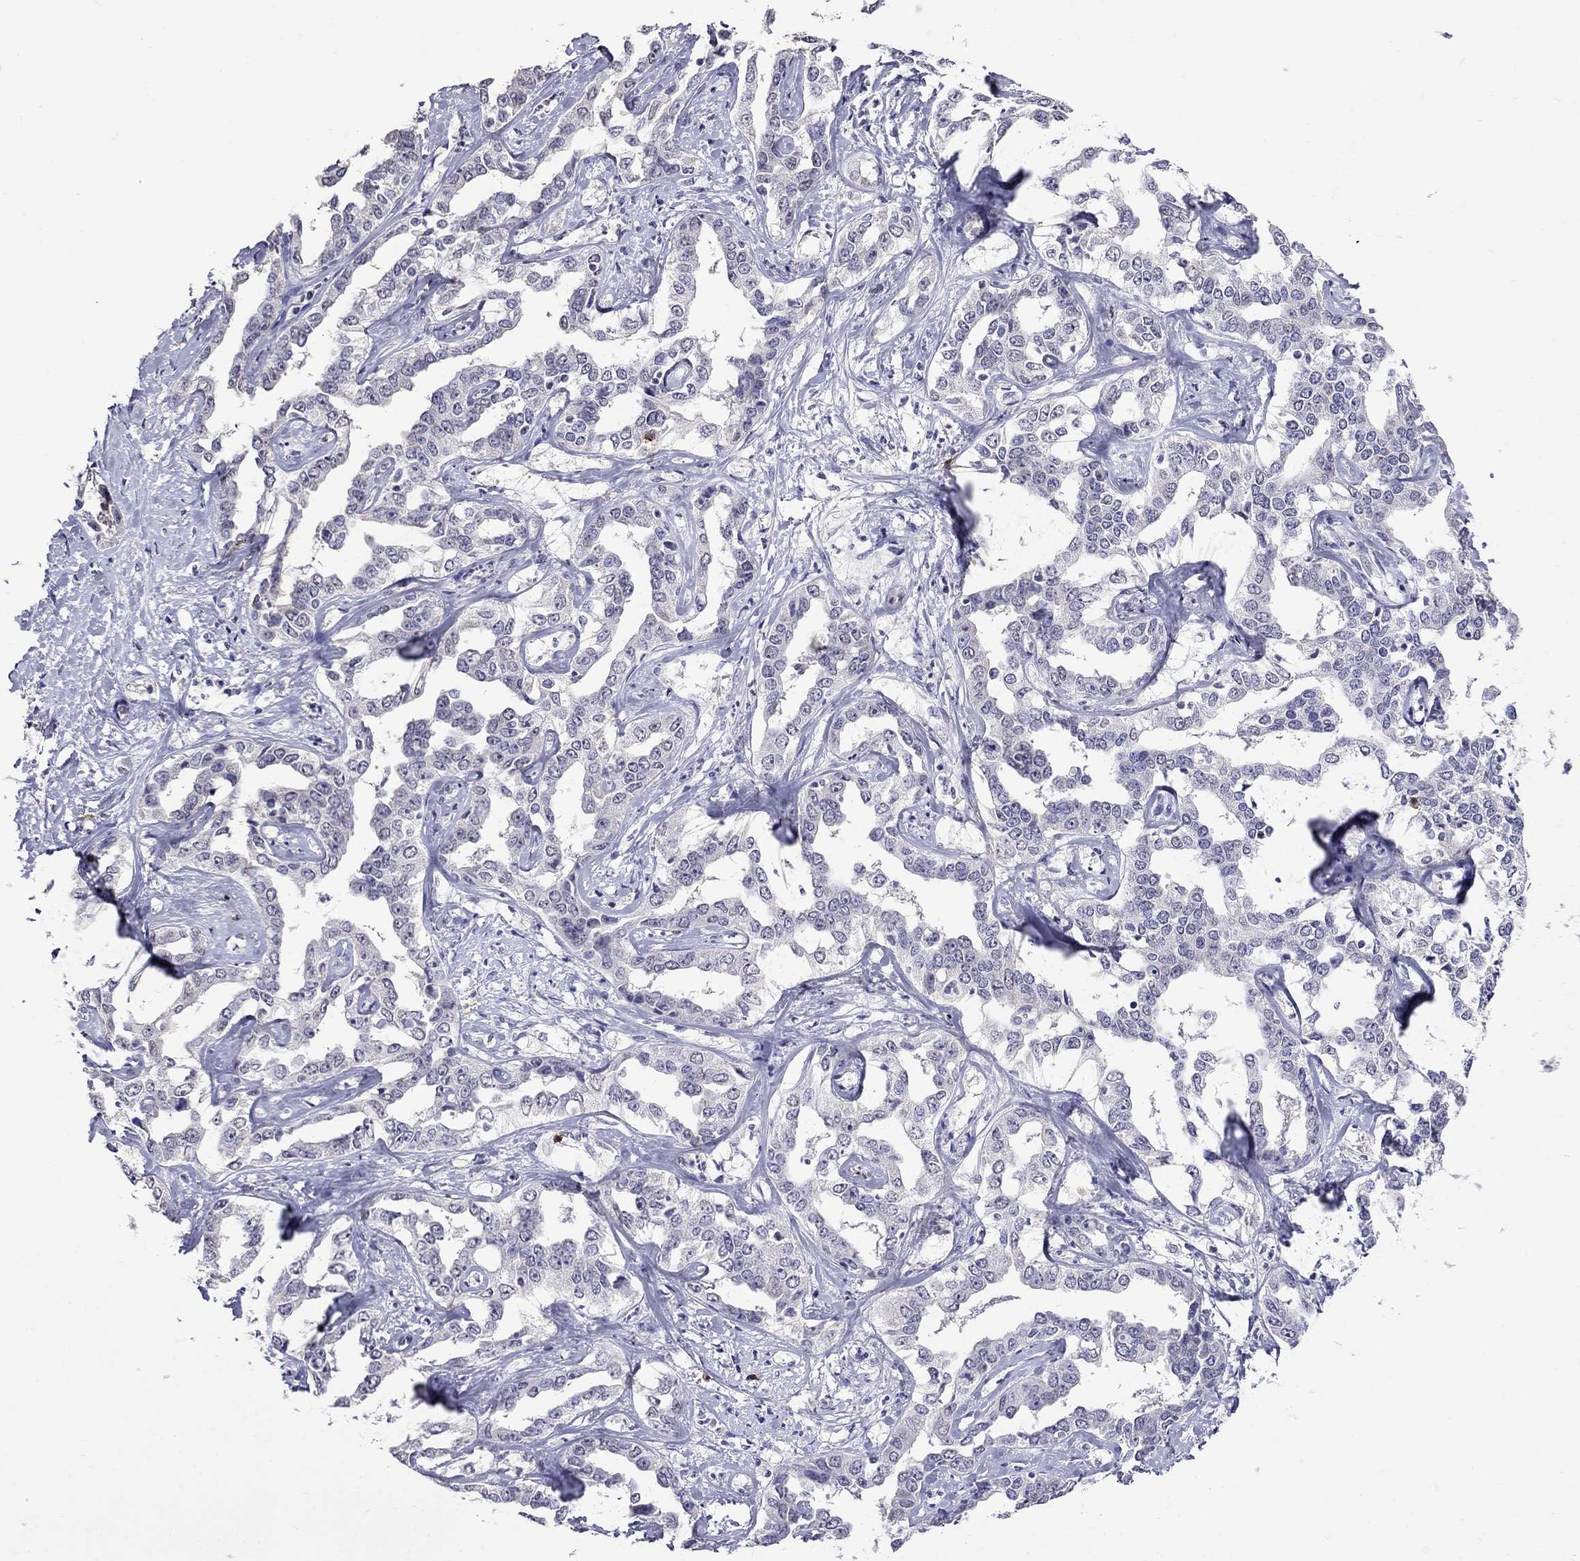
{"staining": {"intensity": "negative", "quantity": "none", "location": "none"}, "tissue": "liver cancer", "cell_type": "Tumor cells", "image_type": "cancer", "snomed": [{"axis": "morphology", "description": "Cholangiocarcinoma"}, {"axis": "topography", "description": "Liver"}], "caption": "Immunohistochemistry of human liver cholangiocarcinoma reveals no positivity in tumor cells.", "gene": "CD8B", "patient": {"sex": "male", "age": 59}}